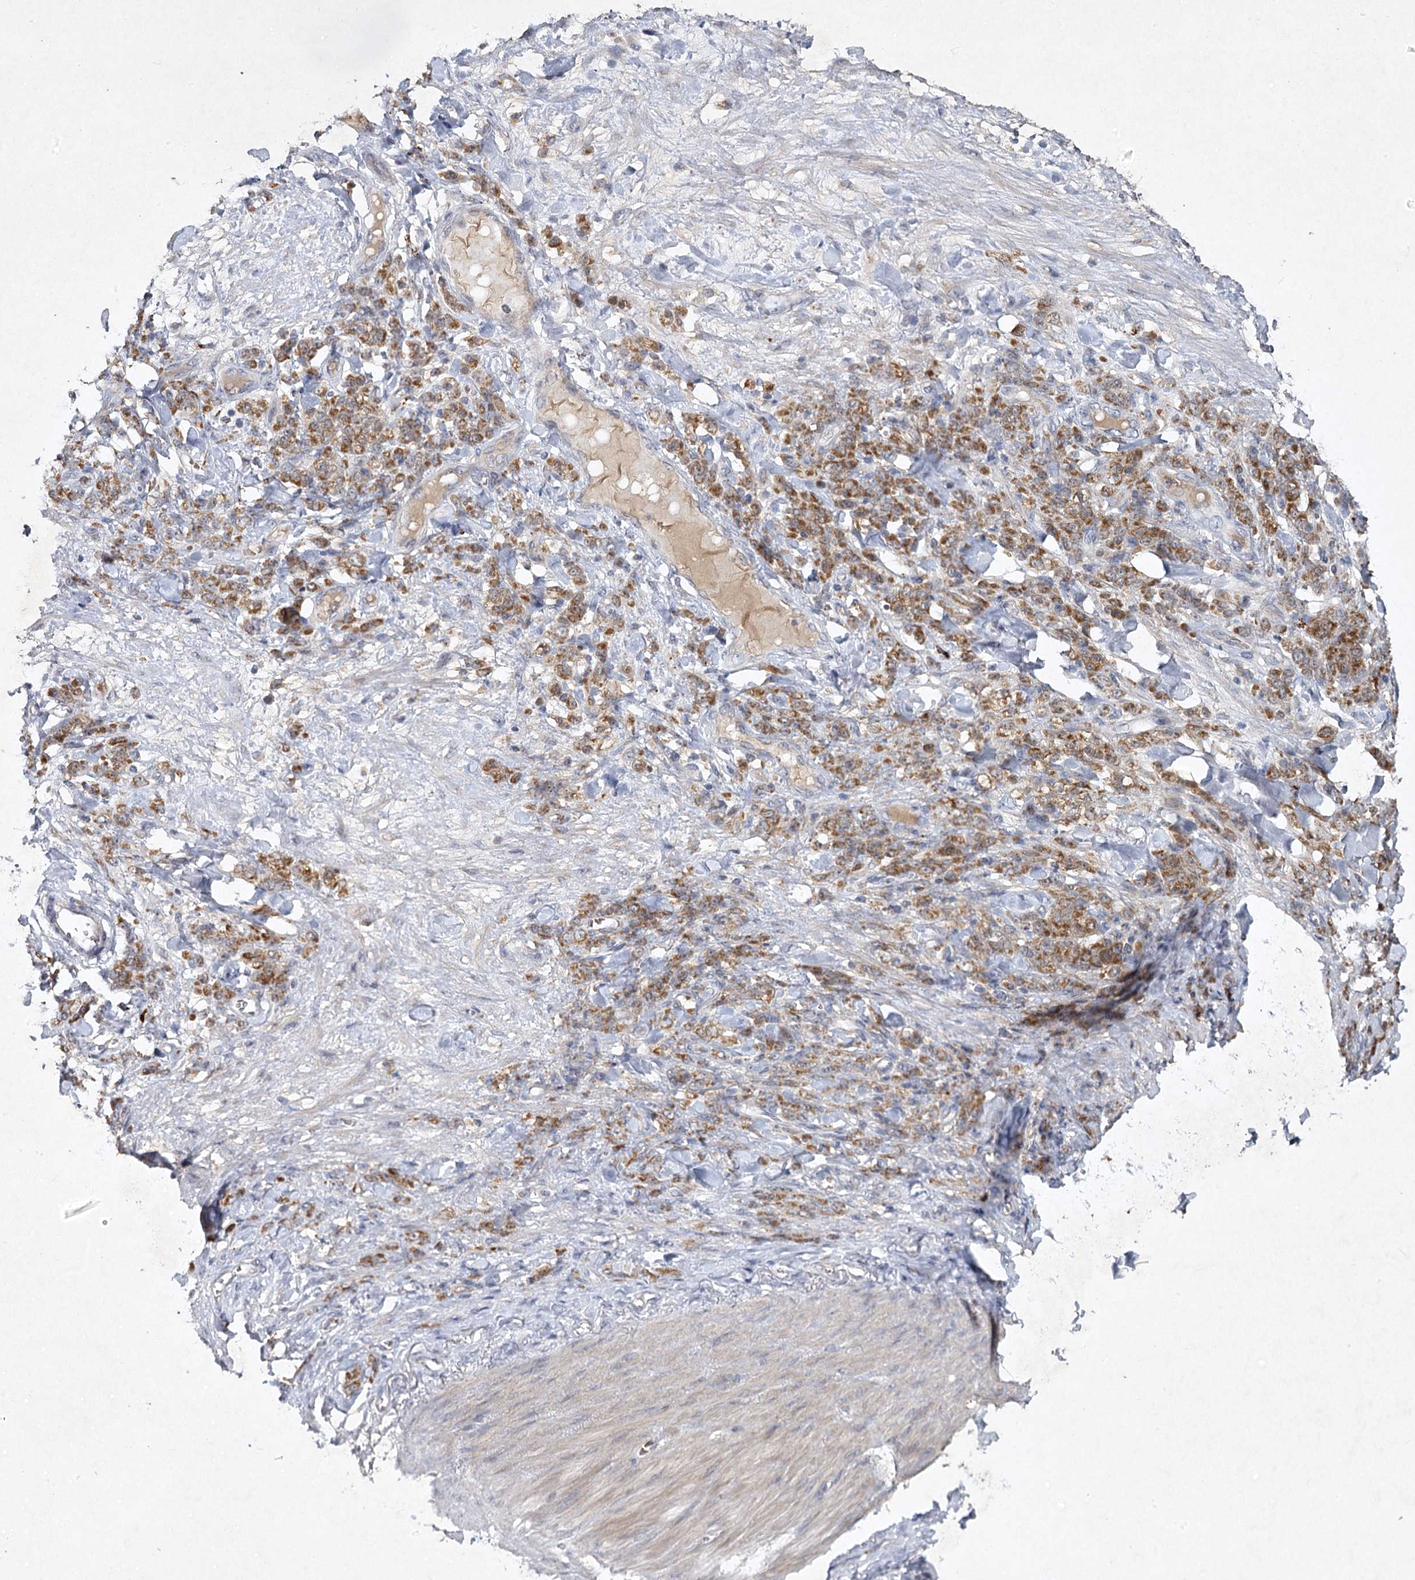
{"staining": {"intensity": "moderate", "quantity": ">75%", "location": "cytoplasmic/membranous"}, "tissue": "stomach cancer", "cell_type": "Tumor cells", "image_type": "cancer", "snomed": [{"axis": "morphology", "description": "Normal tissue, NOS"}, {"axis": "morphology", "description": "Adenocarcinoma, NOS"}, {"axis": "topography", "description": "Stomach"}], "caption": "DAB (3,3'-diaminobenzidine) immunohistochemical staining of stomach adenocarcinoma shows moderate cytoplasmic/membranous protein staining in approximately >75% of tumor cells.", "gene": "PYROXD2", "patient": {"sex": "male", "age": 82}}